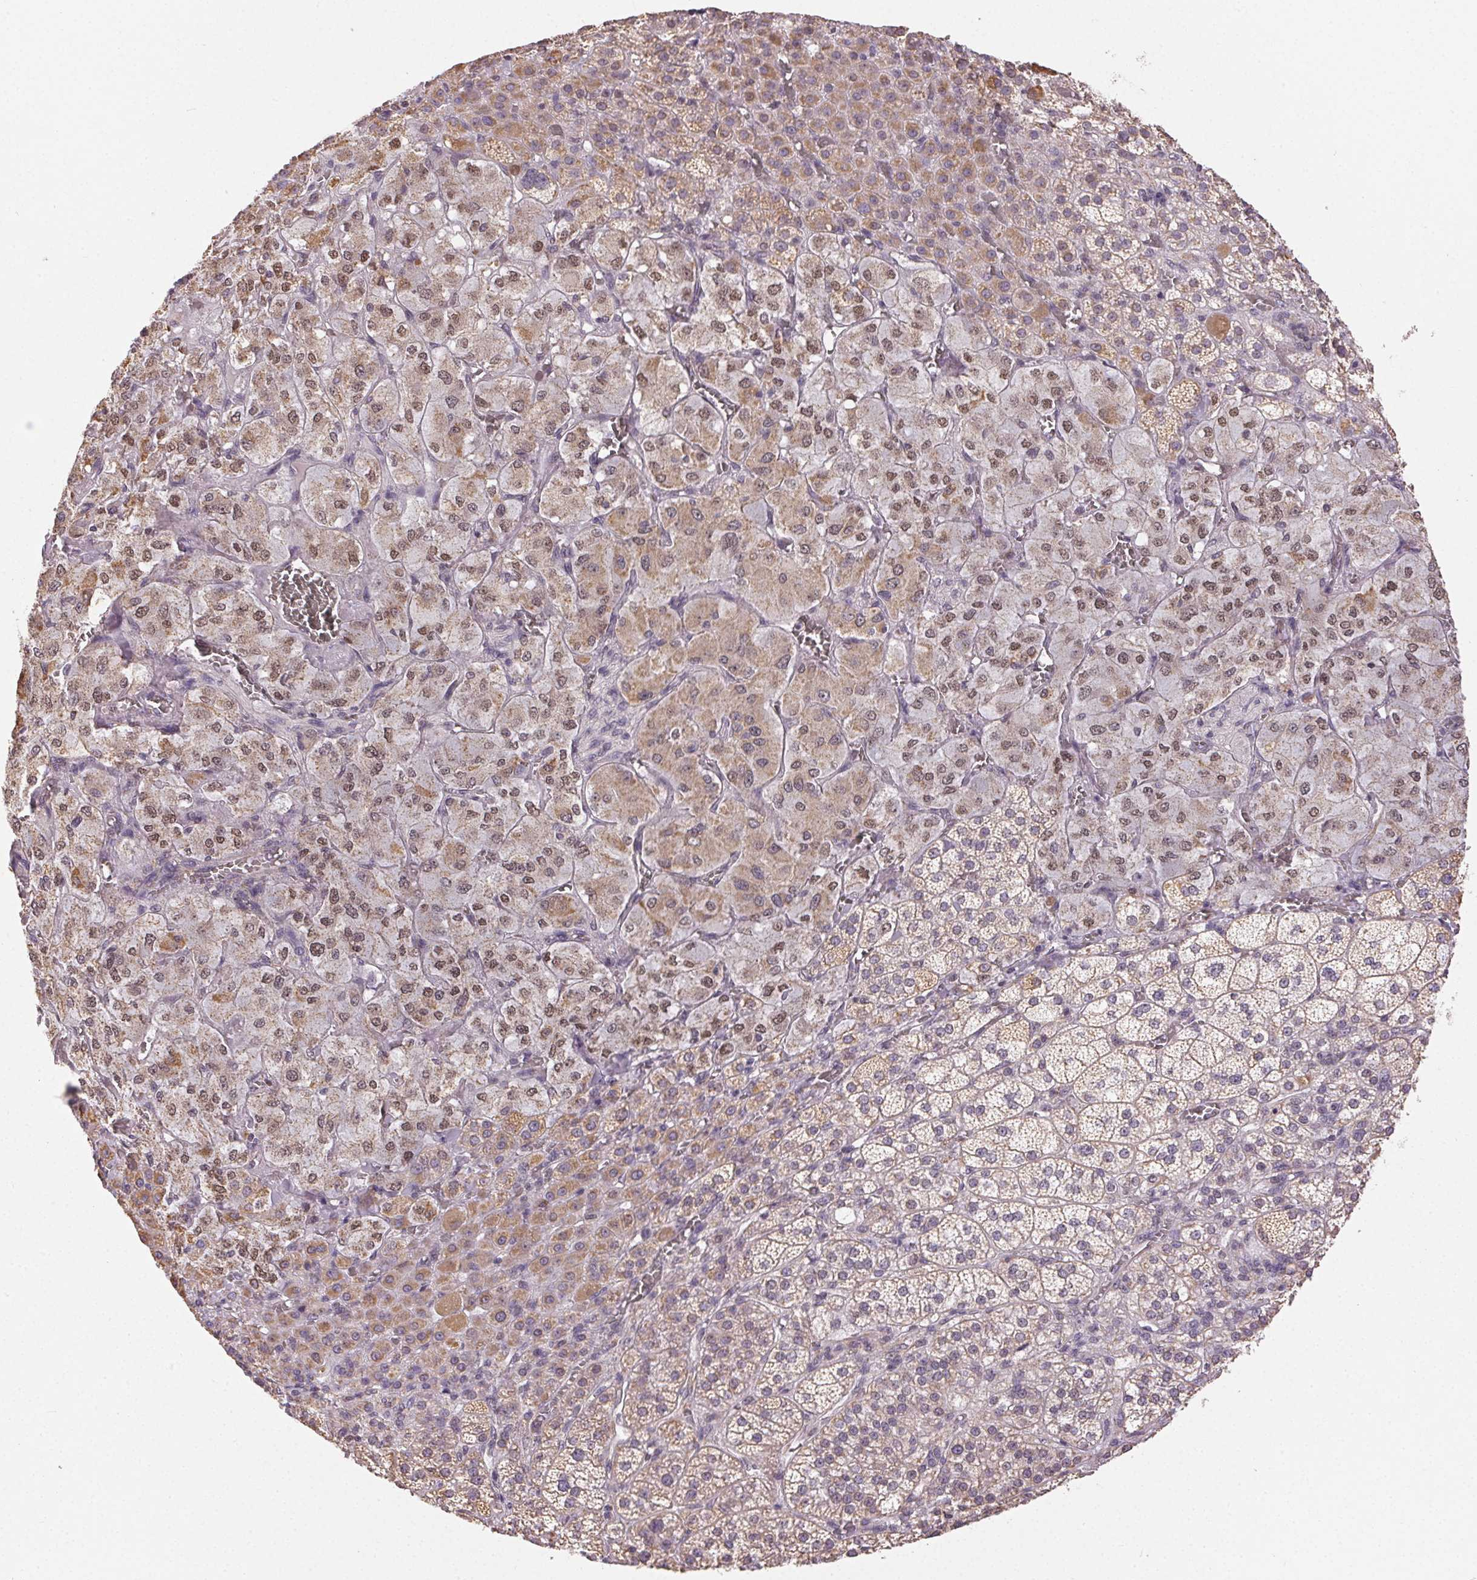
{"staining": {"intensity": "moderate", "quantity": "25%-75%", "location": "cytoplasmic/membranous"}, "tissue": "adrenal gland", "cell_type": "Glandular cells", "image_type": "normal", "snomed": [{"axis": "morphology", "description": "Normal tissue, NOS"}, {"axis": "topography", "description": "Adrenal gland"}], "caption": "Immunohistochemistry (IHC) image of benign adrenal gland: adrenal gland stained using immunohistochemistry exhibits medium levels of moderate protein expression localized specifically in the cytoplasmic/membranous of glandular cells, appearing as a cytoplasmic/membranous brown color.", "gene": "PIWIL4", "patient": {"sex": "female", "age": 60}}